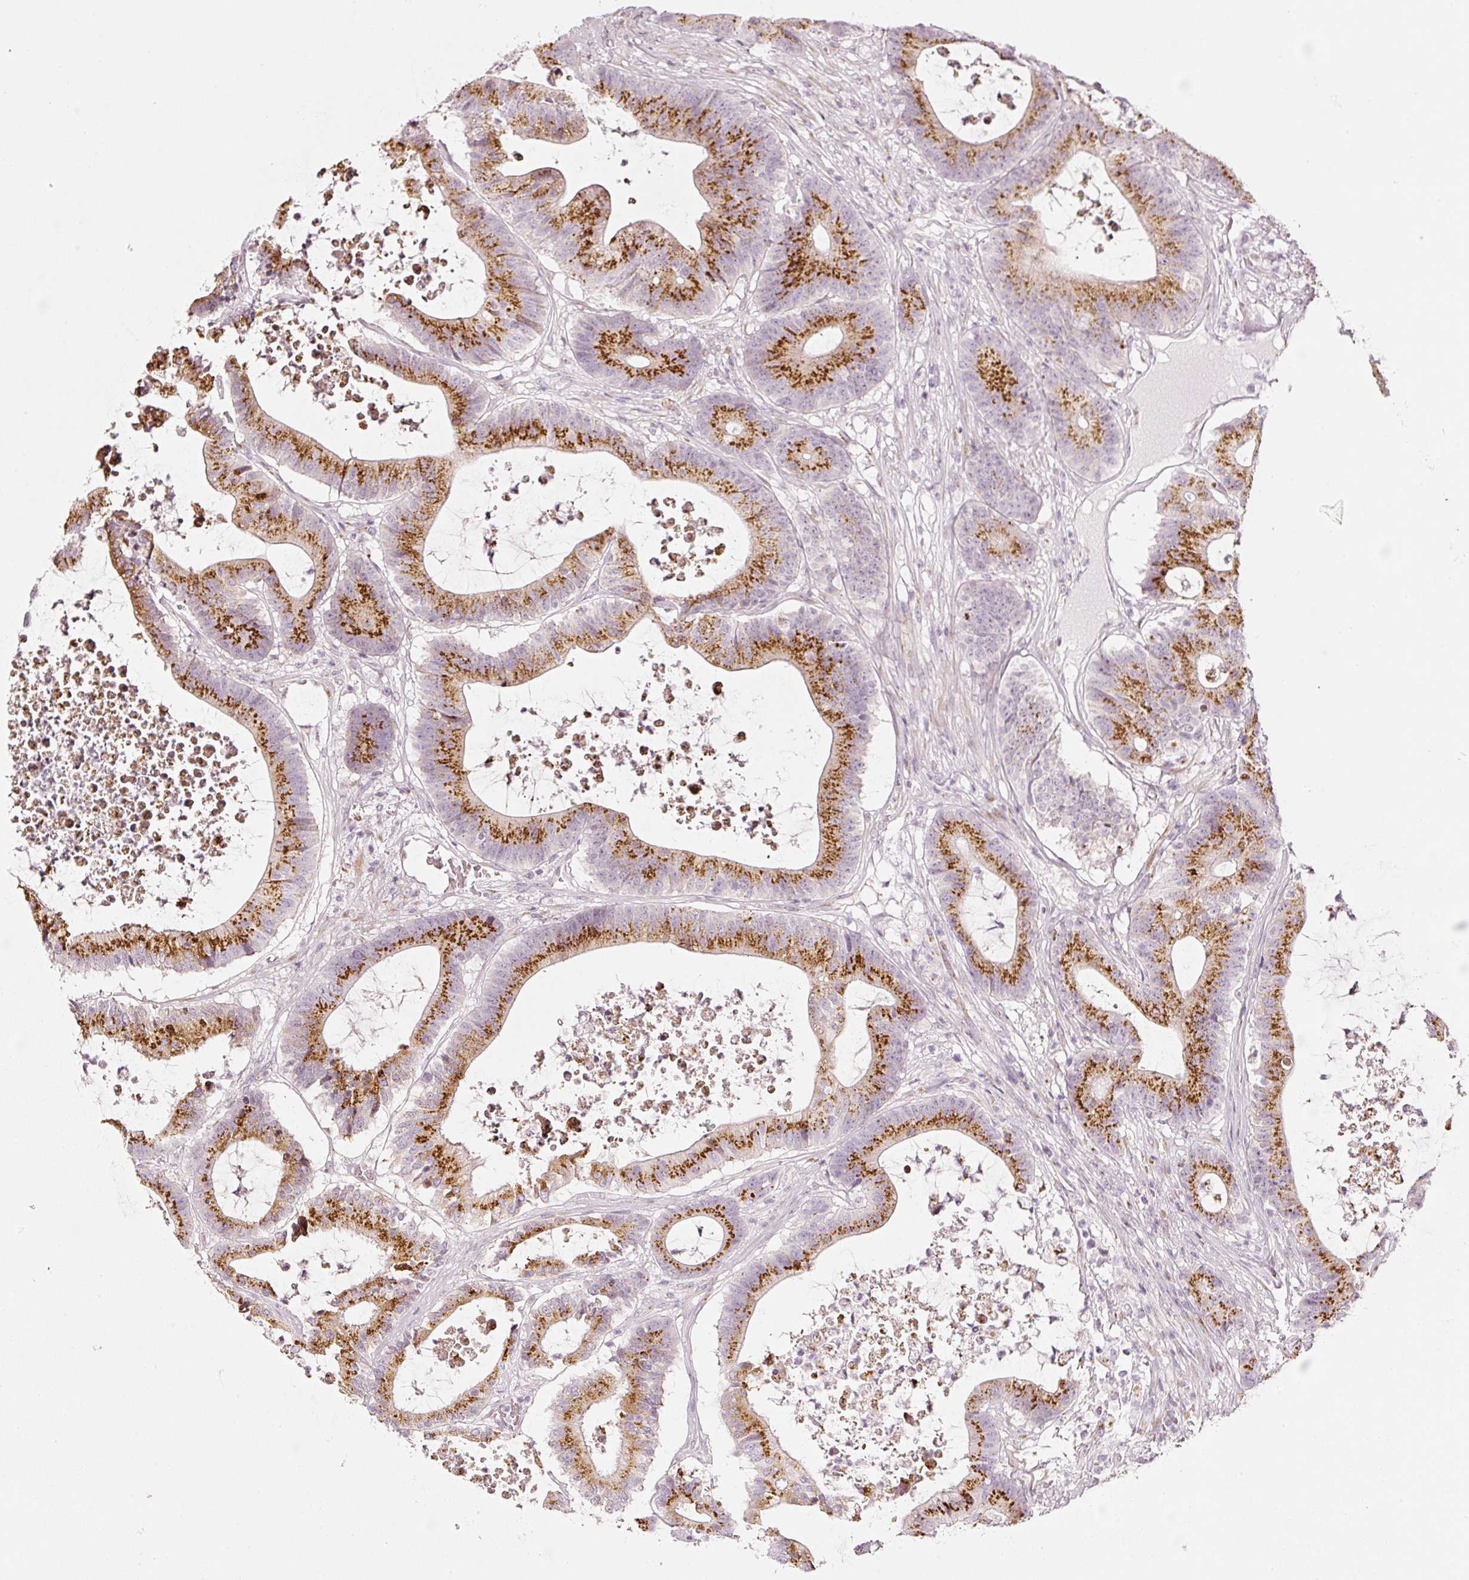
{"staining": {"intensity": "strong", "quantity": ">75%", "location": "cytoplasmic/membranous"}, "tissue": "colorectal cancer", "cell_type": "Tumor cells", "image_type": "cancer", "snomed": [{"axis": "morphology", "description": "Adenocarcinoma, NOS"}, {"axis": "topography", "description": "Colon"}], "caption": "DAB immunohistochemical staining of colorectal adenocarcinoma exhibits strong cytoplasmic/membranous protein expression in approximately >75% of tumor cells. The protein is shown in brown color, while the nuclei are stained blue.", "gene": "SDF4", "patient": {"sex": "female", "age": 84}}